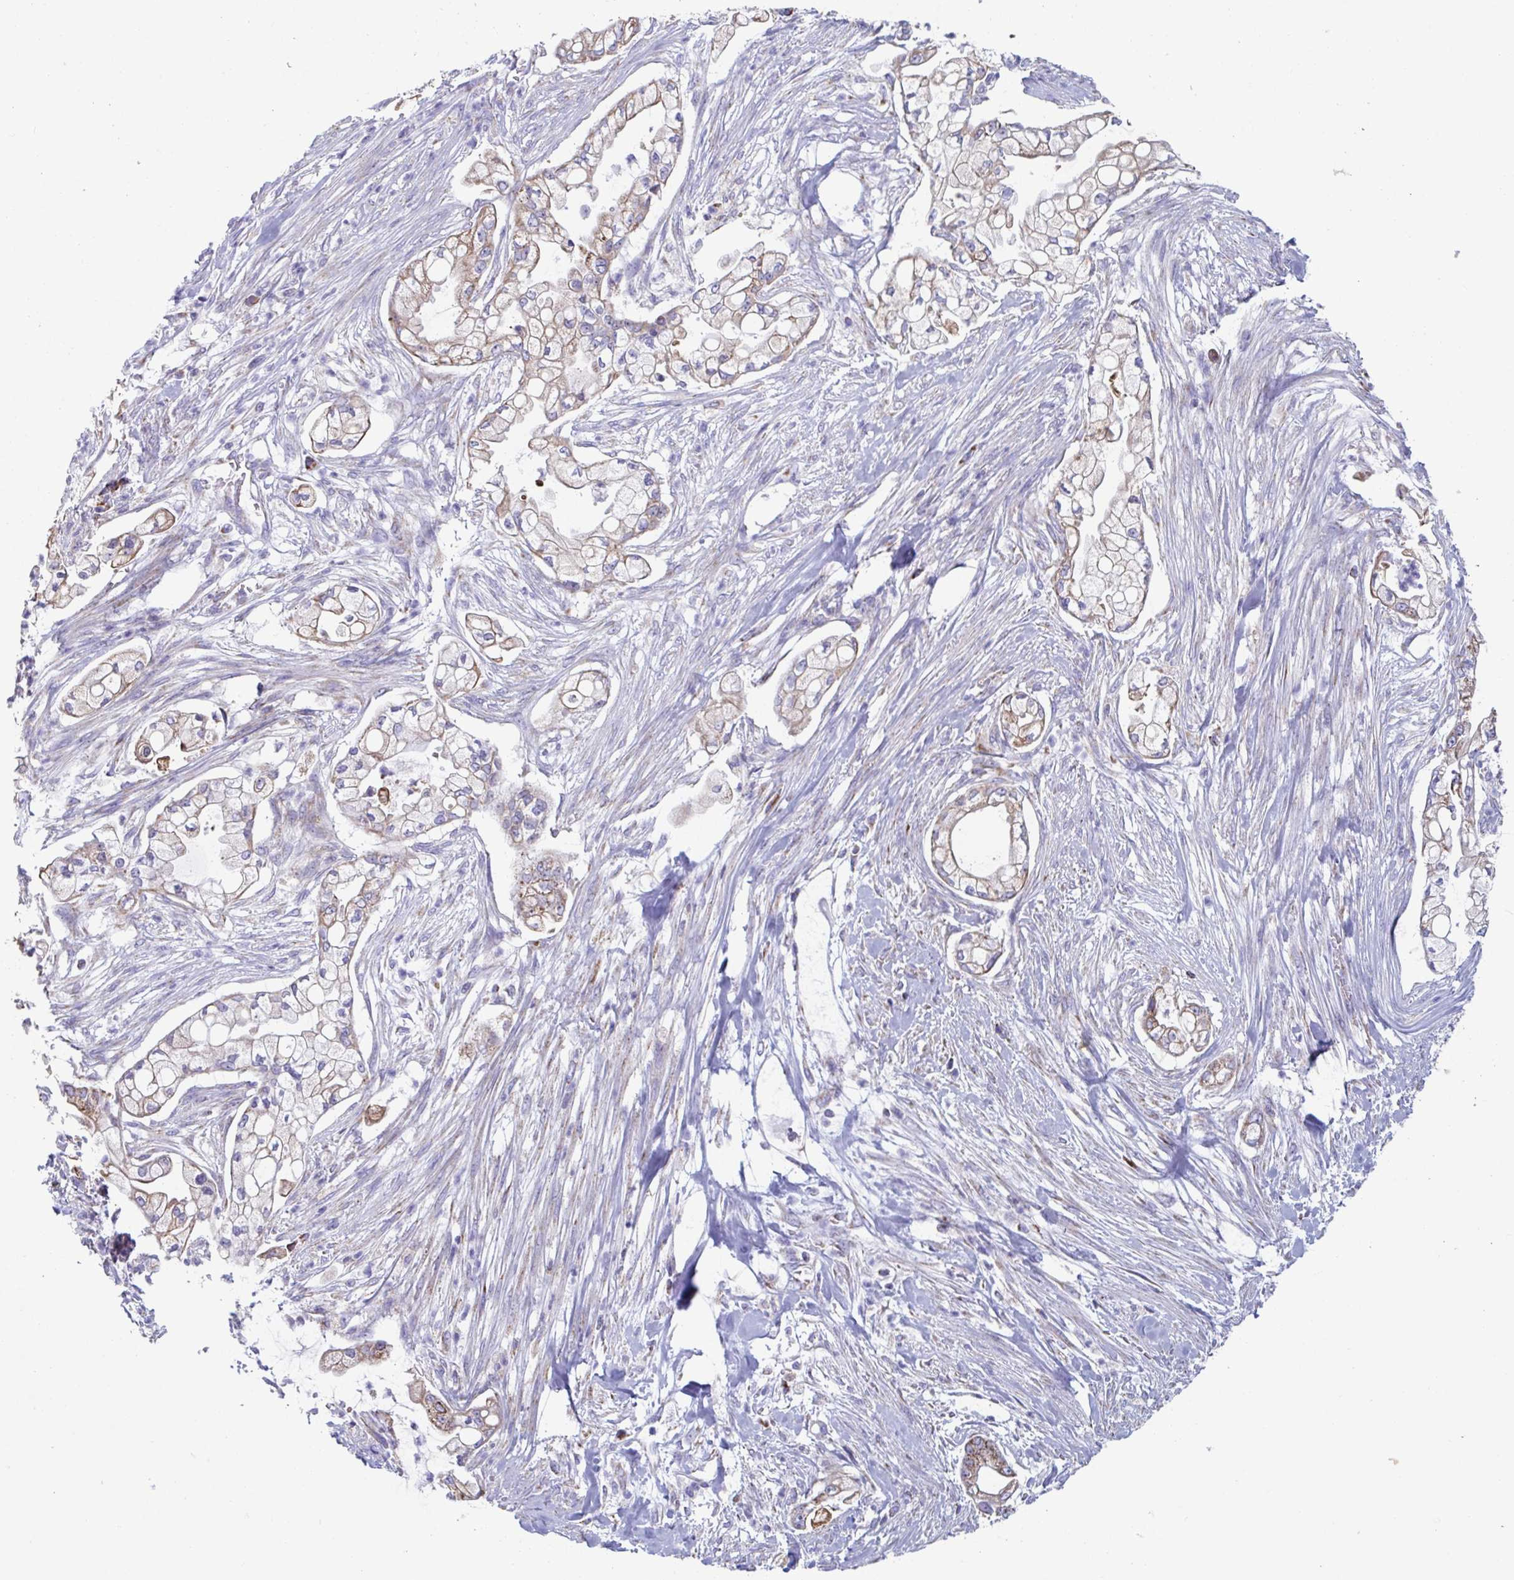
{"staining": {"intensity": "moderate", "quantity": "25%-75%", "location": "cytoplasmic/membranous"}, "tissue": "pancreatic cancer", "cell_type": "Tumor cells", "image_type": "cancer", "snomed": [{"axis": "morphology", "description": "Adenocarcinoma, NOS"}, {"axis": "topography", "description": "Pancreas"}], "caption": "The micrograph displays a brown stain indicating the presence of a protein in the cytoplasmic/membranous of tumor cells in pancreatic adenocarcinoma. (Brightfield microscopy of DAB IHC at high magnification).", "gene": "BCAT2", "patient": {"sex": "female", "age": 69}}